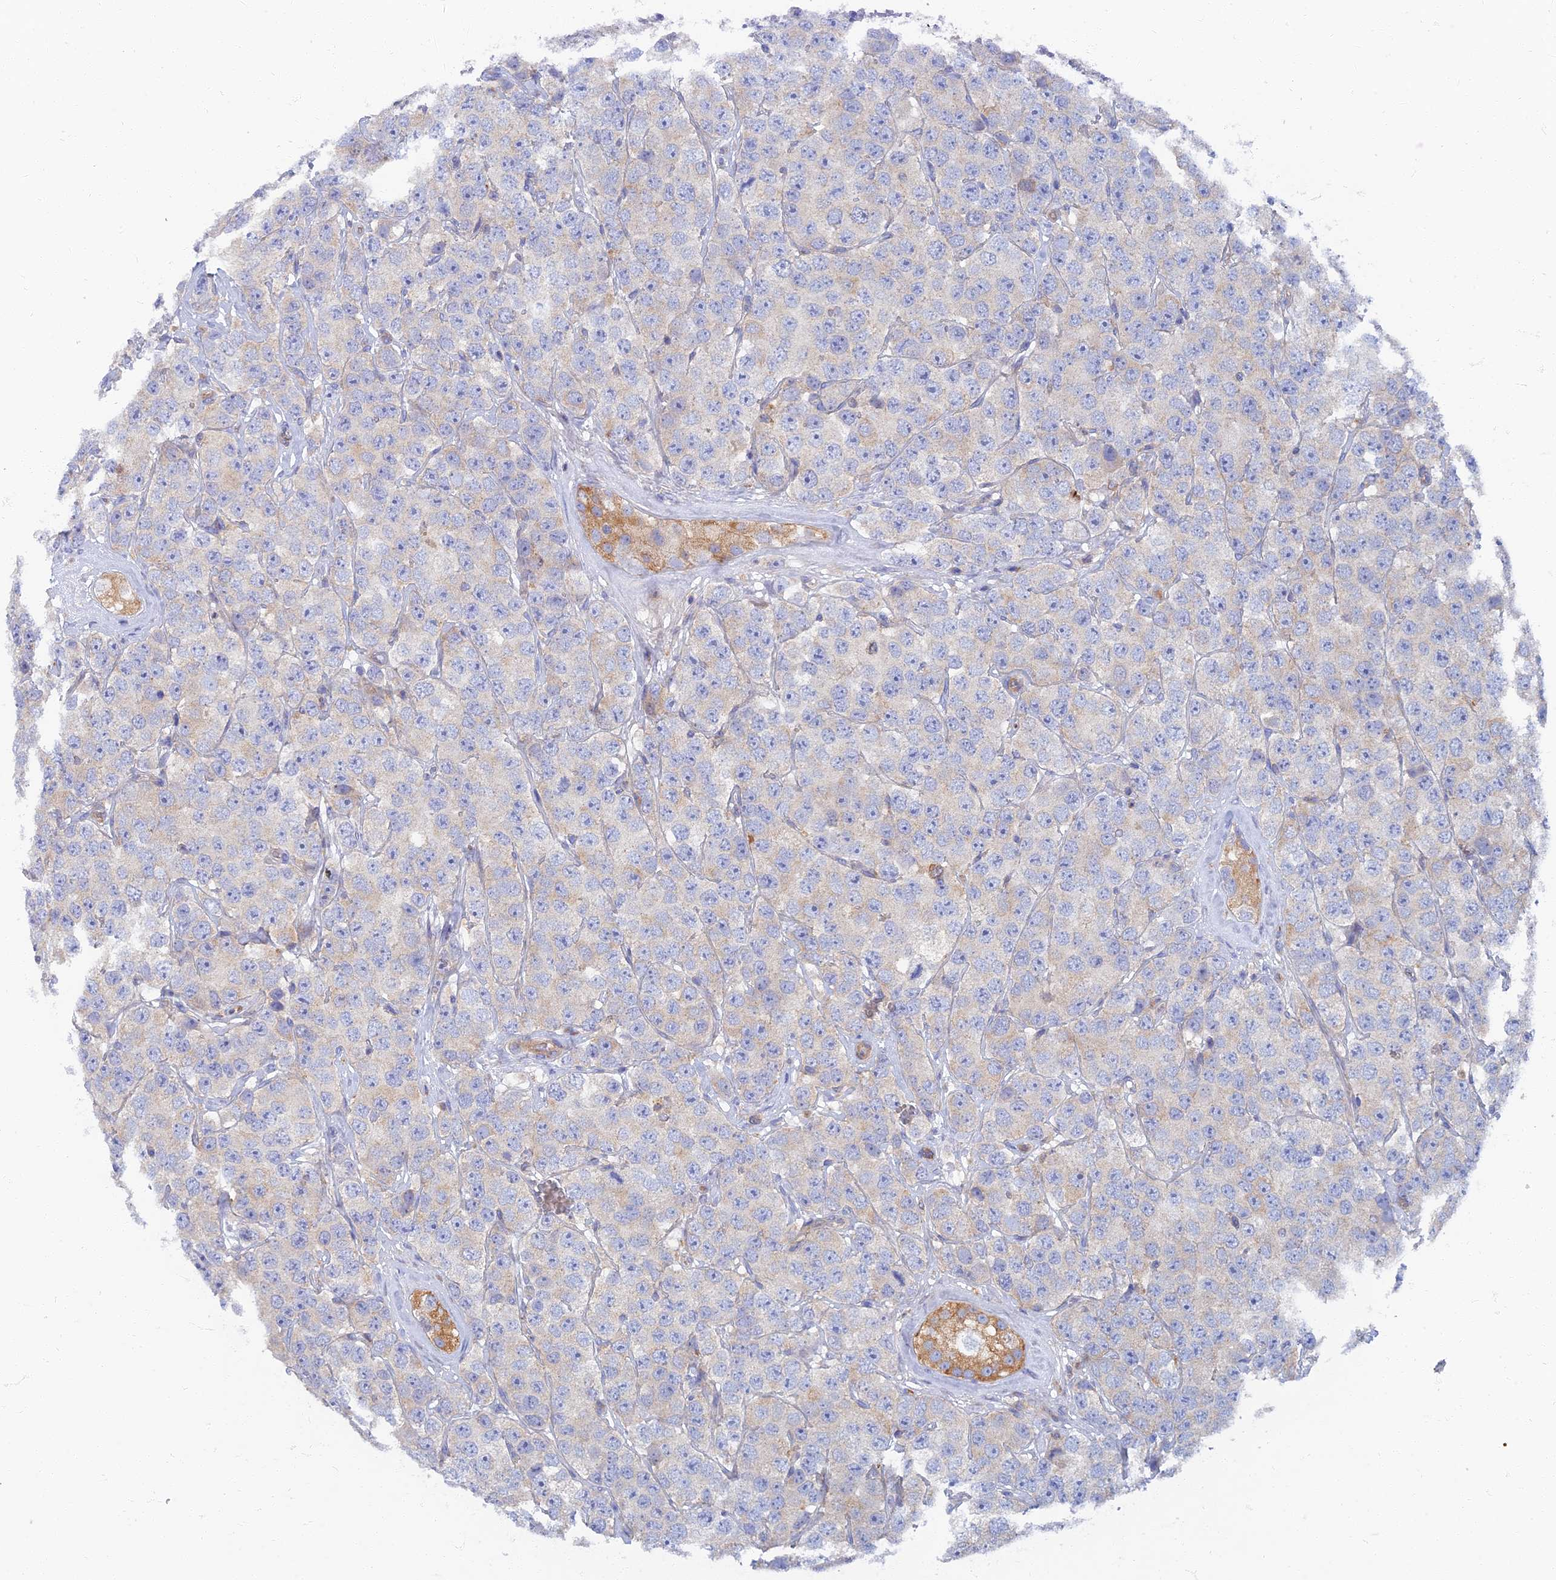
{"staining": {"intensity": "negative", "quantity": "none", "location": "none"}, "tissue": "testis cancer", "cell_type": "Tumor cells", "image_type": "cancer", "snomed": [{"axis": "morphology", "description": "Seminoma, NOS"}, {"axis": "topography", "description": "Testis"}], "caption": "Immunohistochemistry image of neoplastic tissue: seminoma (testis) stained with DAB (3,3'-diaminobenzidine) reveals no significant protein staining in tumor cells. (DAB IHC visualized using brightfield microscopy, high magnification).", "gene": "TMEM44", "patient": {"sex": "male", "age": 28}}